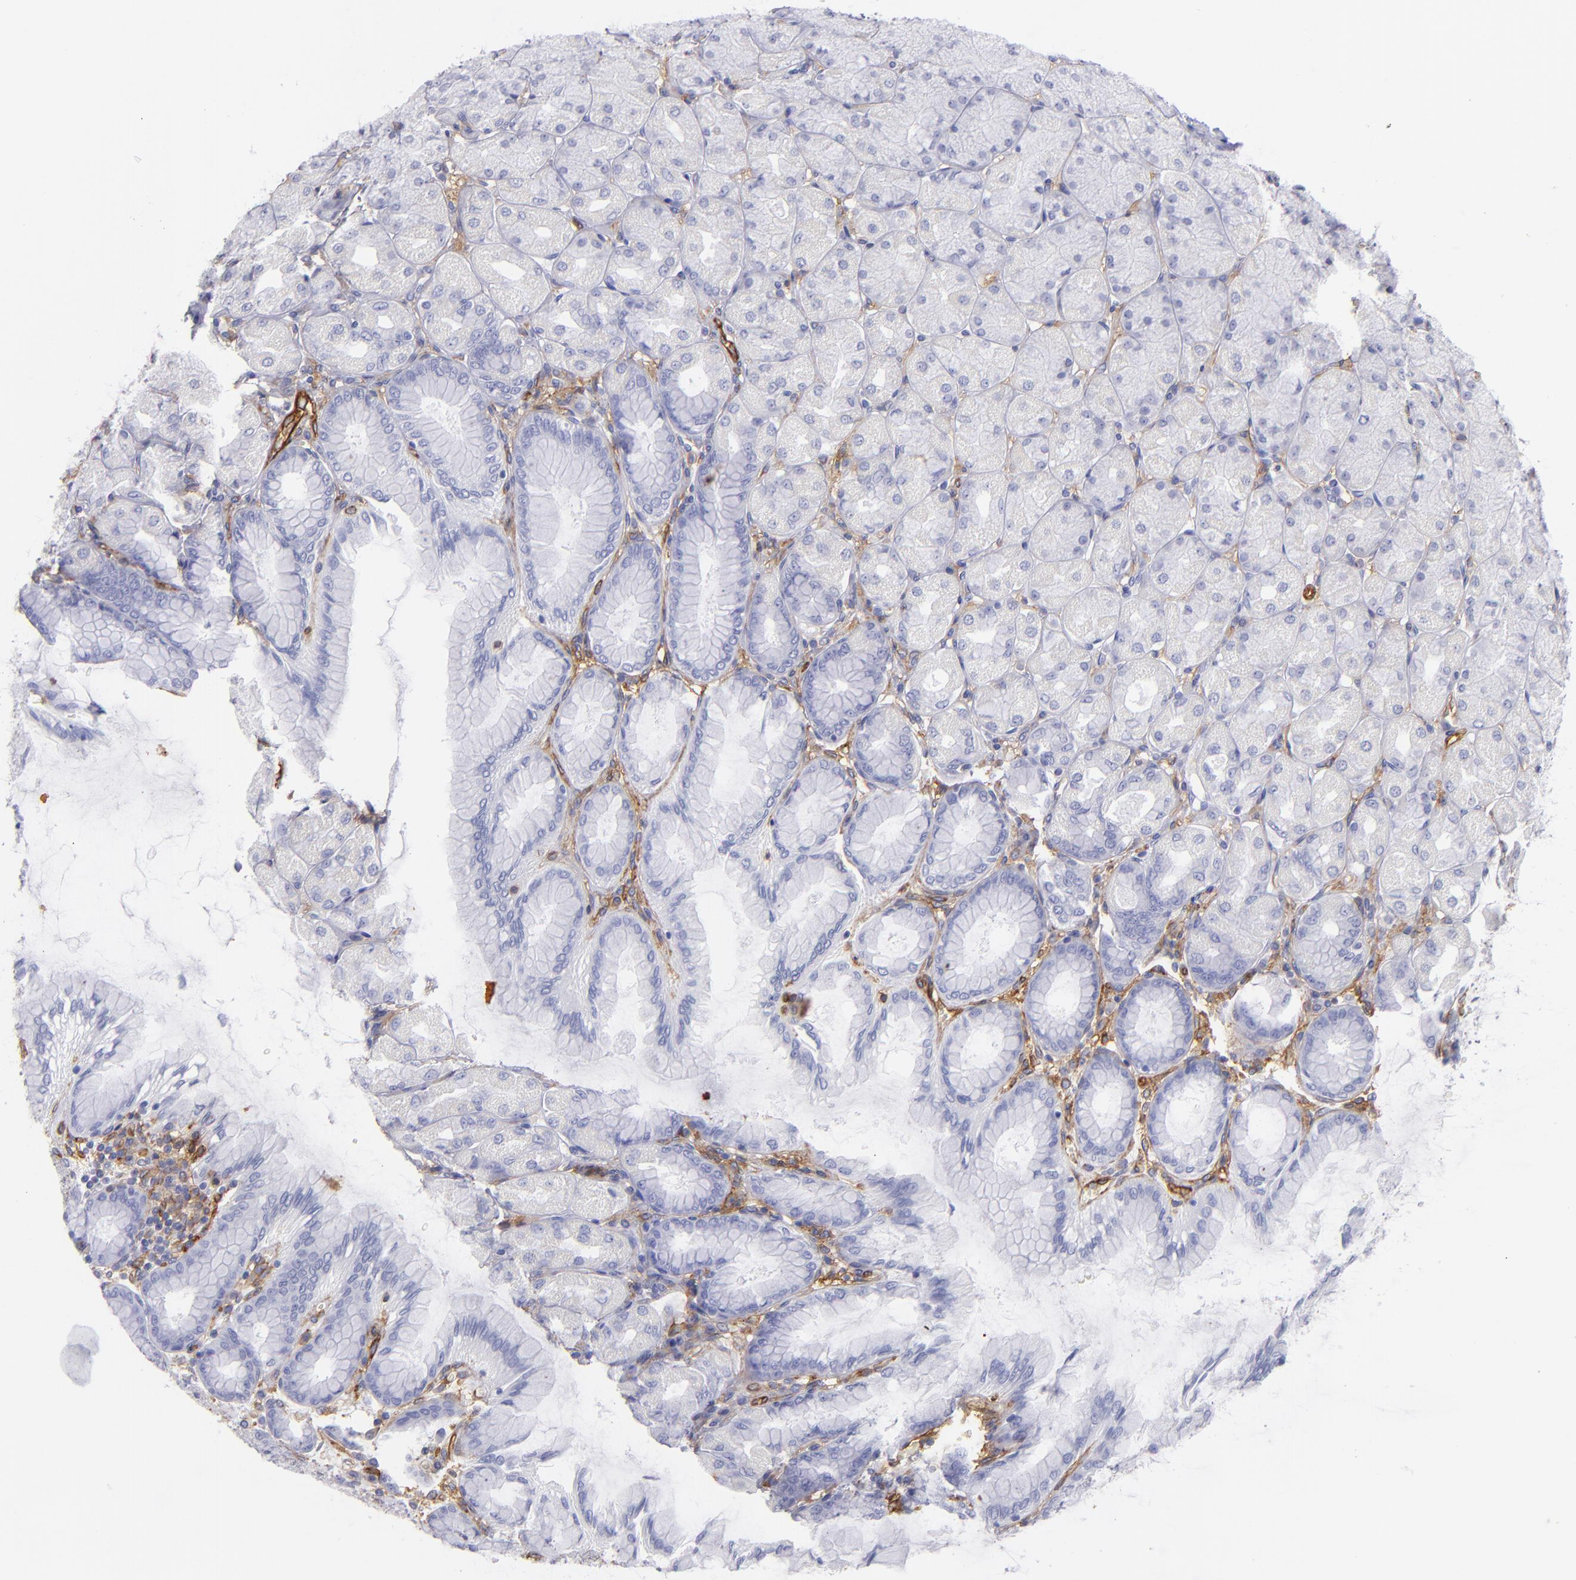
{"staining": {"intensity": "negative", "quantity": "none", "location": "none"}, "tissue": "stomach", "cell_type": "Glandular cells", "image_type": "normal", "snomed": [{"axis": "morphology", "description": "Normal tissue, NOS"}, {"axis": "topography", "description": "Stomach, upper"}], "caption": "A histopathology image of human stomach is negative for staining in glandular cells. (Stains: DAB (3,3'-diaminobenzidine) immunohistochemistry with hematoxylin counter stain, Microscopy: brightfield microscopy at high magnification).", "gene": "ENTPD1", "patient": {"sex": "female", "age": 56}}